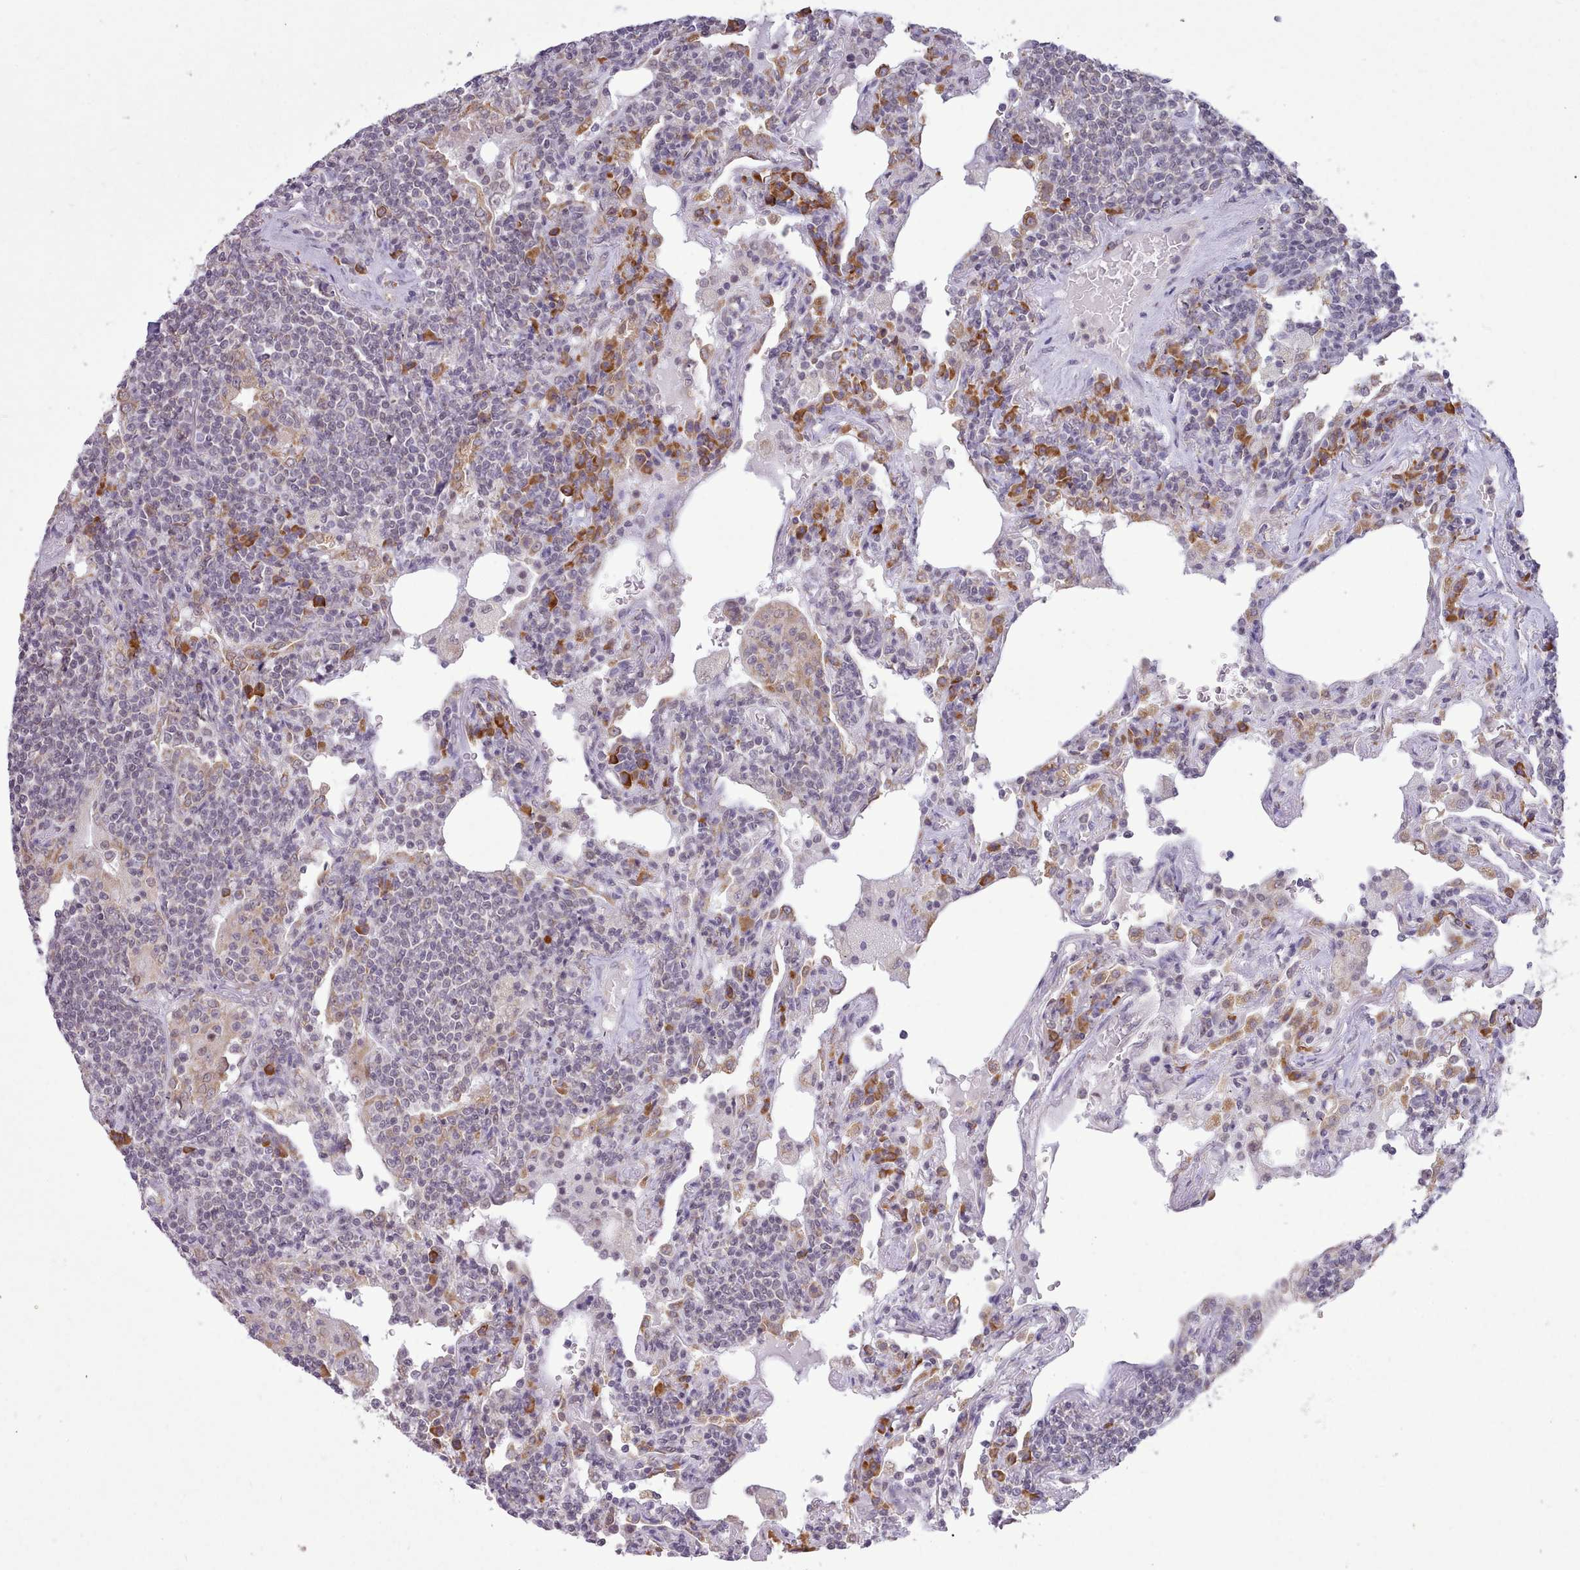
{"staining": {"intensity": "negative", "quantity": "none", "location": "none"}, "tissue": "lymphoma", "cell_type": "Tumor cells", "image_type": "cancer", "snomed": [{"axis": "morphology", "description": "Malignant lymphoma, non-Hodgkin's type, Low grade"}, {"axis": "topography", "description": "Lung"}], "caption": "Immunohistochemistry (IHC) of human malignant lymphoma, non-Hodgkin's type (low-grade) reveals no staining in tumor cells.", "gene": "SEC61B", "patient": {"sex": "female", "age": 71}}